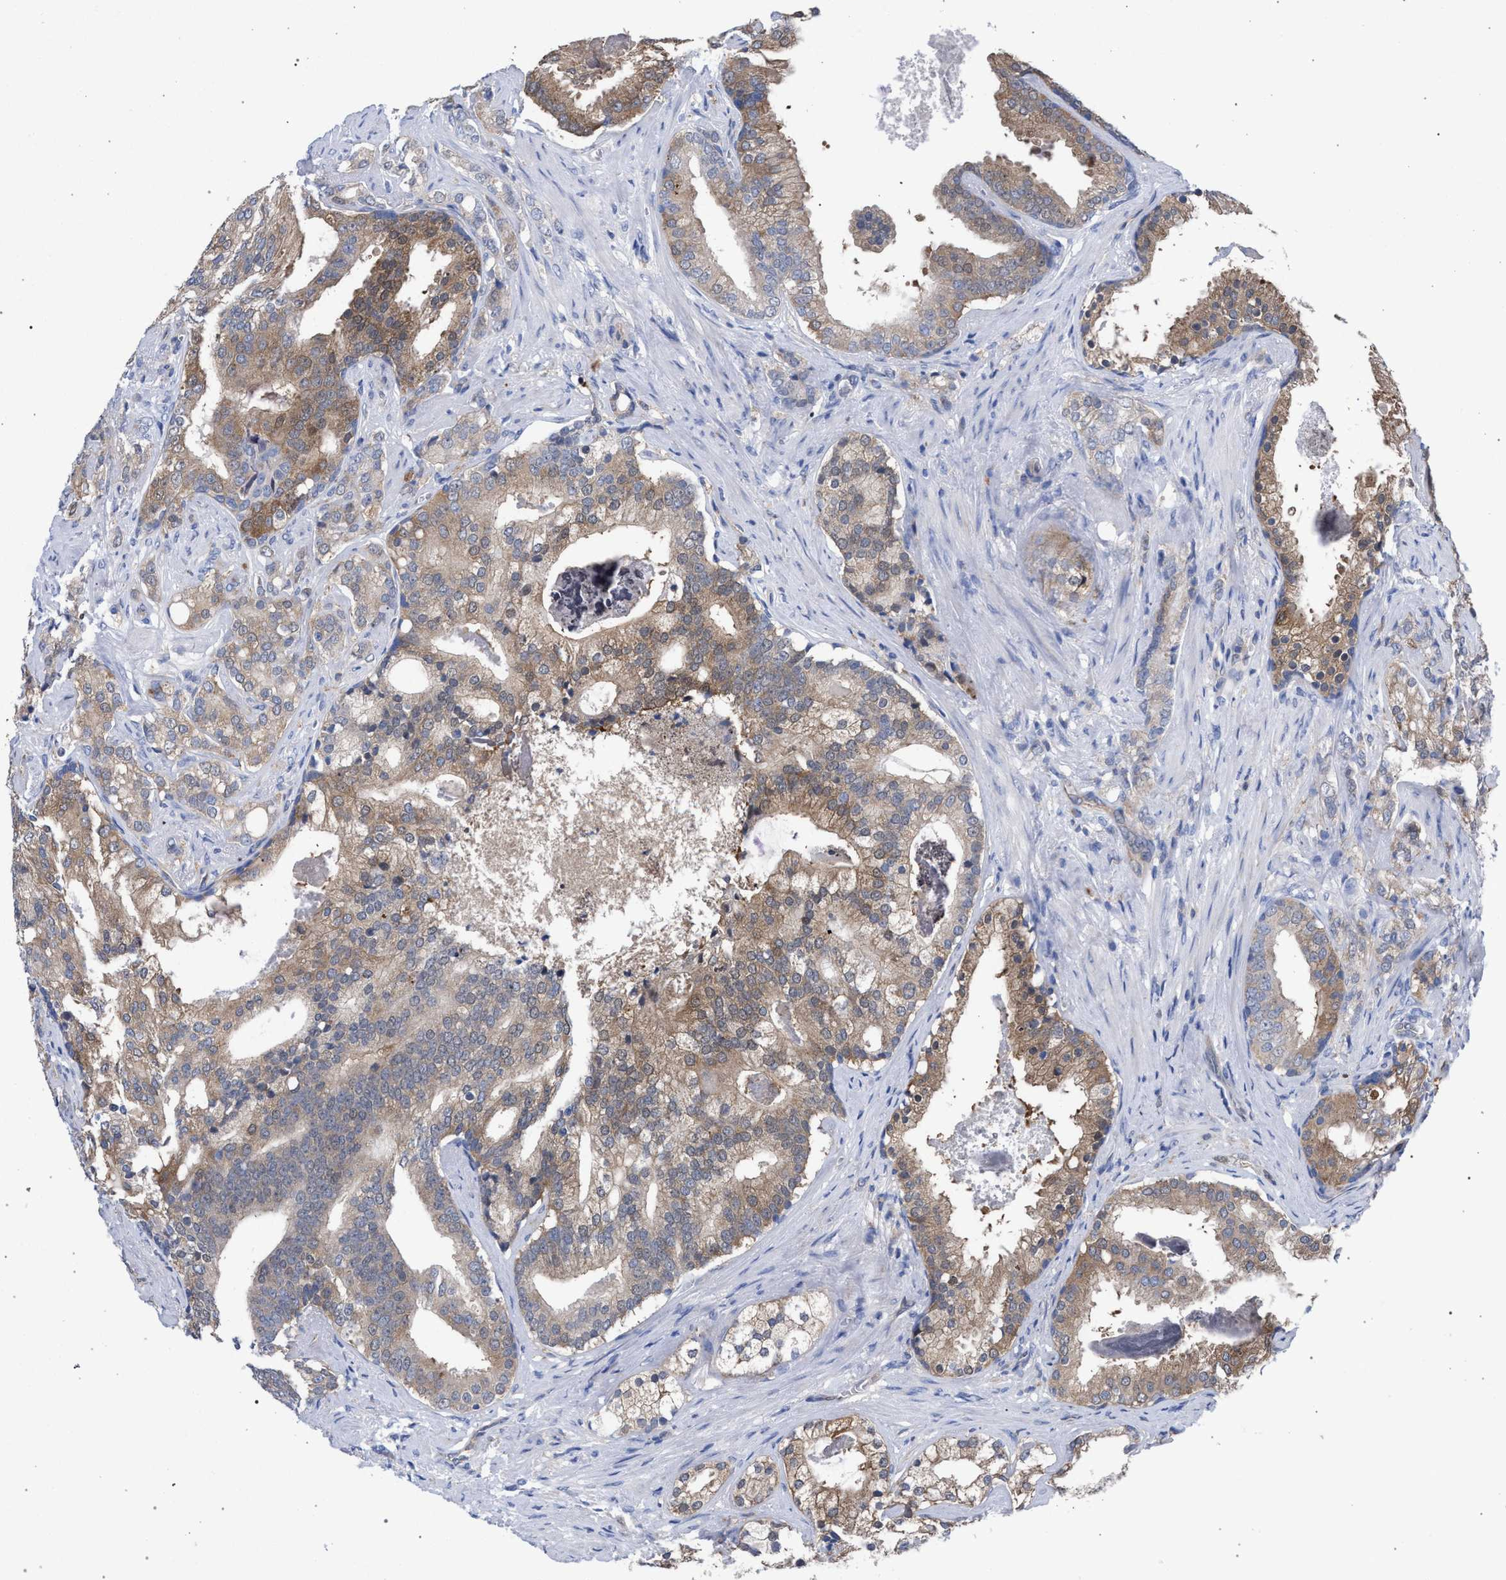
{"staining": {"intensity": "moderate", "quantity": ">75%", "location": "cytoplasmic/membranous"}, "tissue": "prostate cancer", "cell_type": "Tumor cells", "image_type": "cancer", "snomed": [{"axis": "morphology", "description": "Adenocarcinoma, Low grade"}, {"axis": "topography", "description": "Prostate"}], "caption": "Brown immunohistochemical staining in low-grade adenocarcinoma (prostate) shows moderate cytoplasmic/membranous staining in approximately >75% of tumor cells.", "gene": "GMPR", "patient": {"sex": "male", "age": 58}}